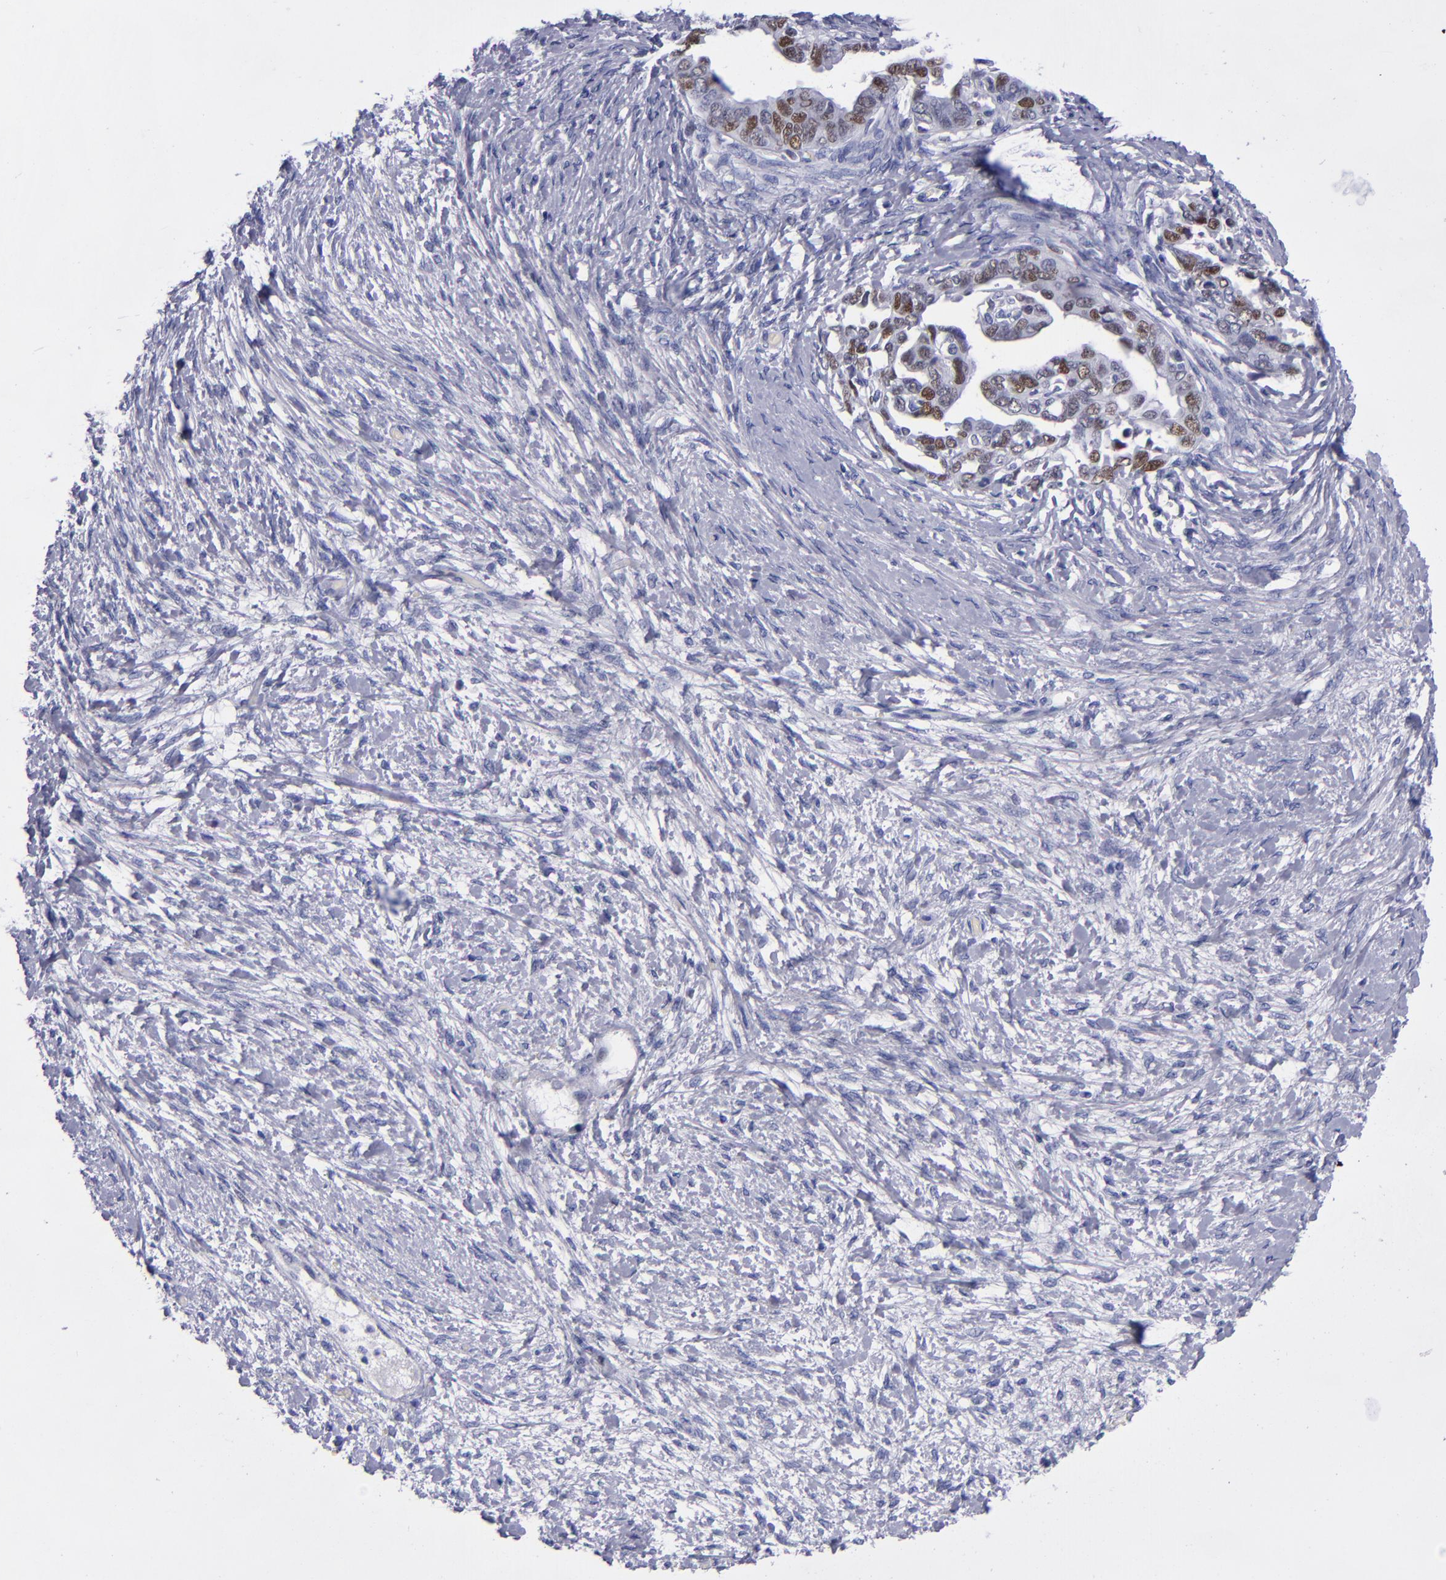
{"staining": {"intensity": "strong", "quantity": "25%-75%", "location": "nuclear"}, "tissue": "ovarian cancer", "cell_type": "Tumor cells", "image_type": "cancer", "snomed": [{"axis": "morphology", "description": "Cystadenocarcinoma, serous, NOS"}, {"axis": "topography", "description": "Ovary"}], "caption": "Ovarian cancer (serous cystadenocarcinoma) stained with a brown dye exhibits strong nuclear positive positivity in about 25%-75% of tumor cells.", "gene": "MCM7", "patient": {"sex": "female", "age": 69}}